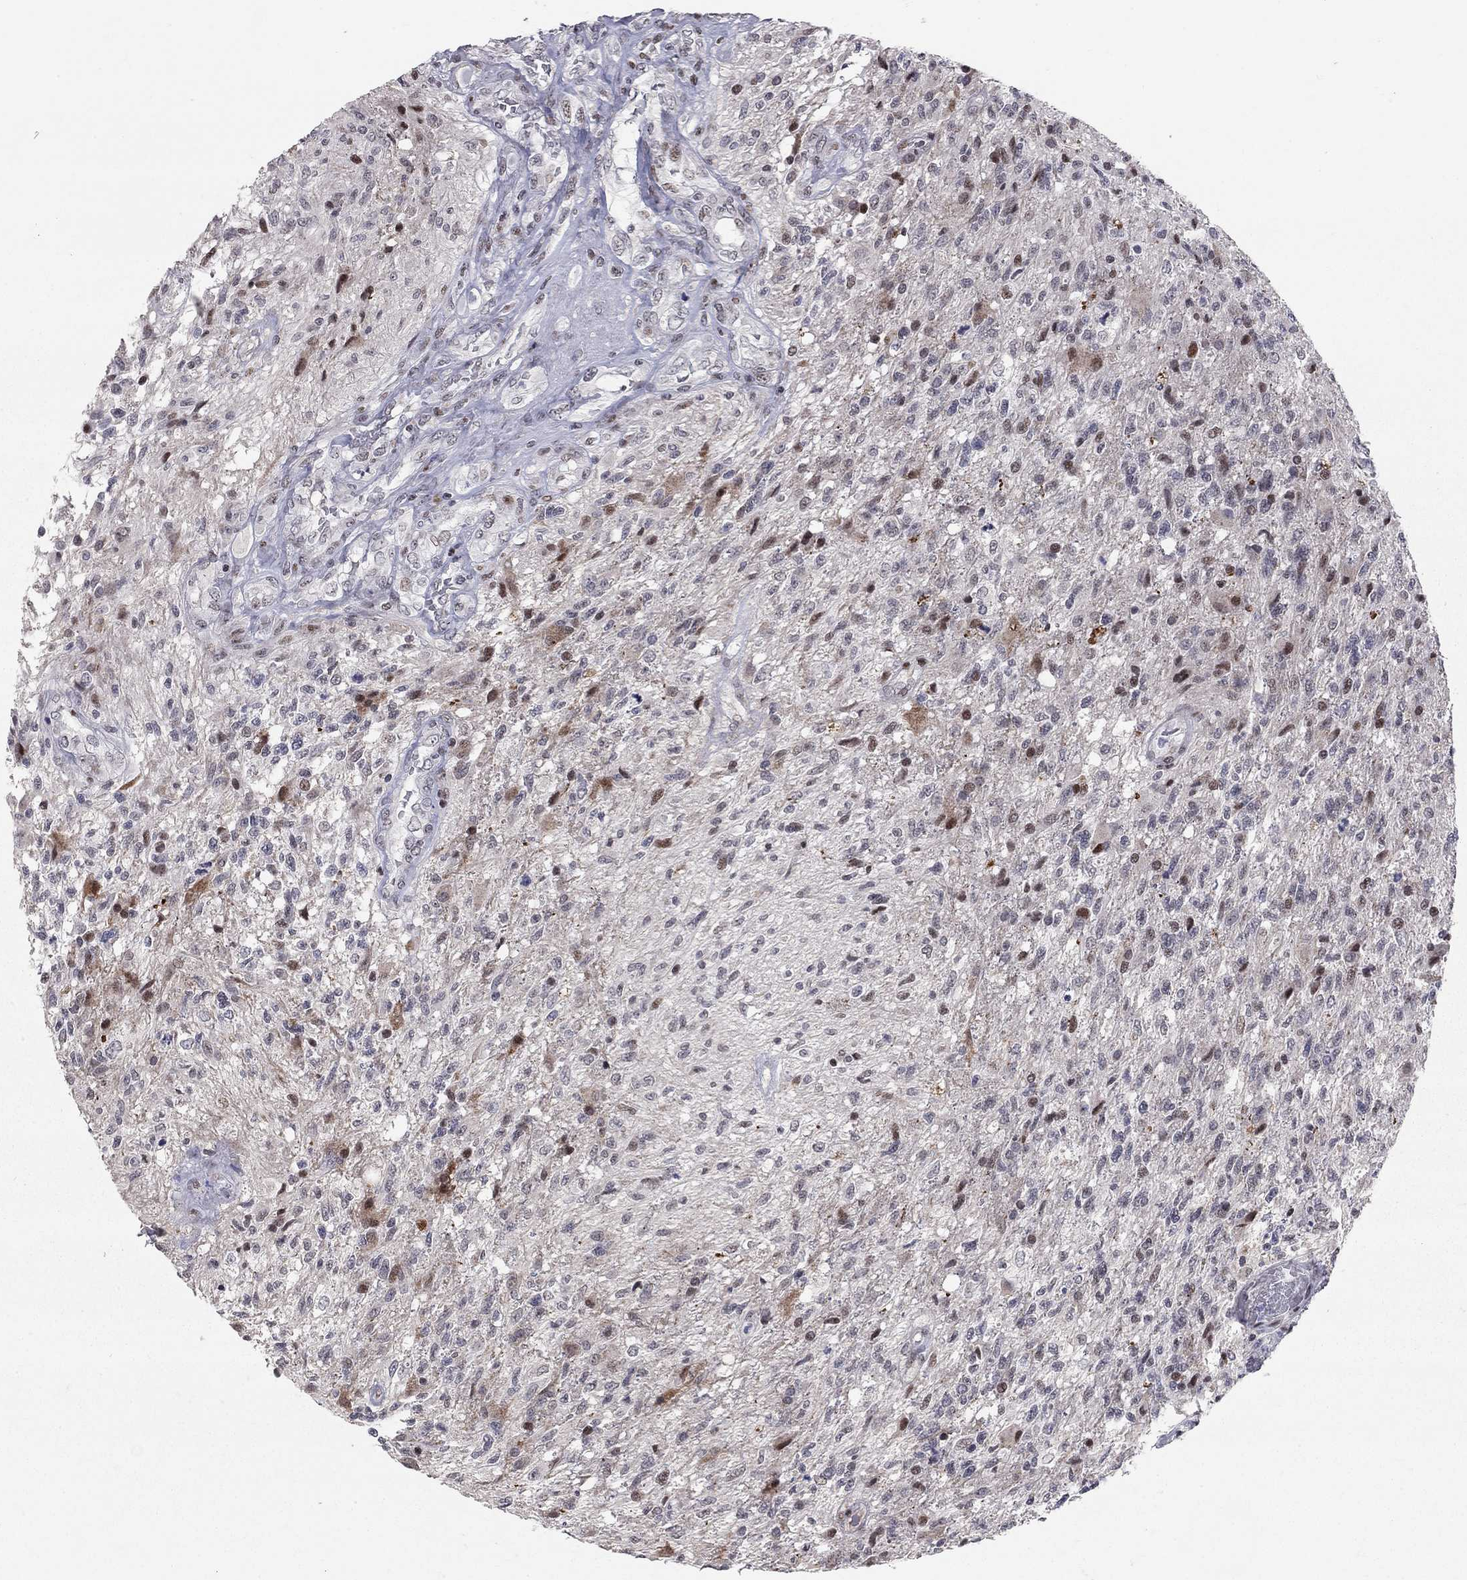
{"staining": {"intensity": "negative", "quantity": "none", "location": "none"}, "tissue": "glioma", "cell_type": "Tumor cells", "image_type": "cancer", "snomed": [{"axis": "morphology", "description": "Glioma, malignant, High grade"}, {"axis": "topography", "description": "Brain"}], "caption": "This is an immunohistochemistry histopathology image of high-grade glioma (malignant). There is no positivity in tumor cells.", "gene": "HDAC3", "patient": {"sex": "male", "age": 56}}